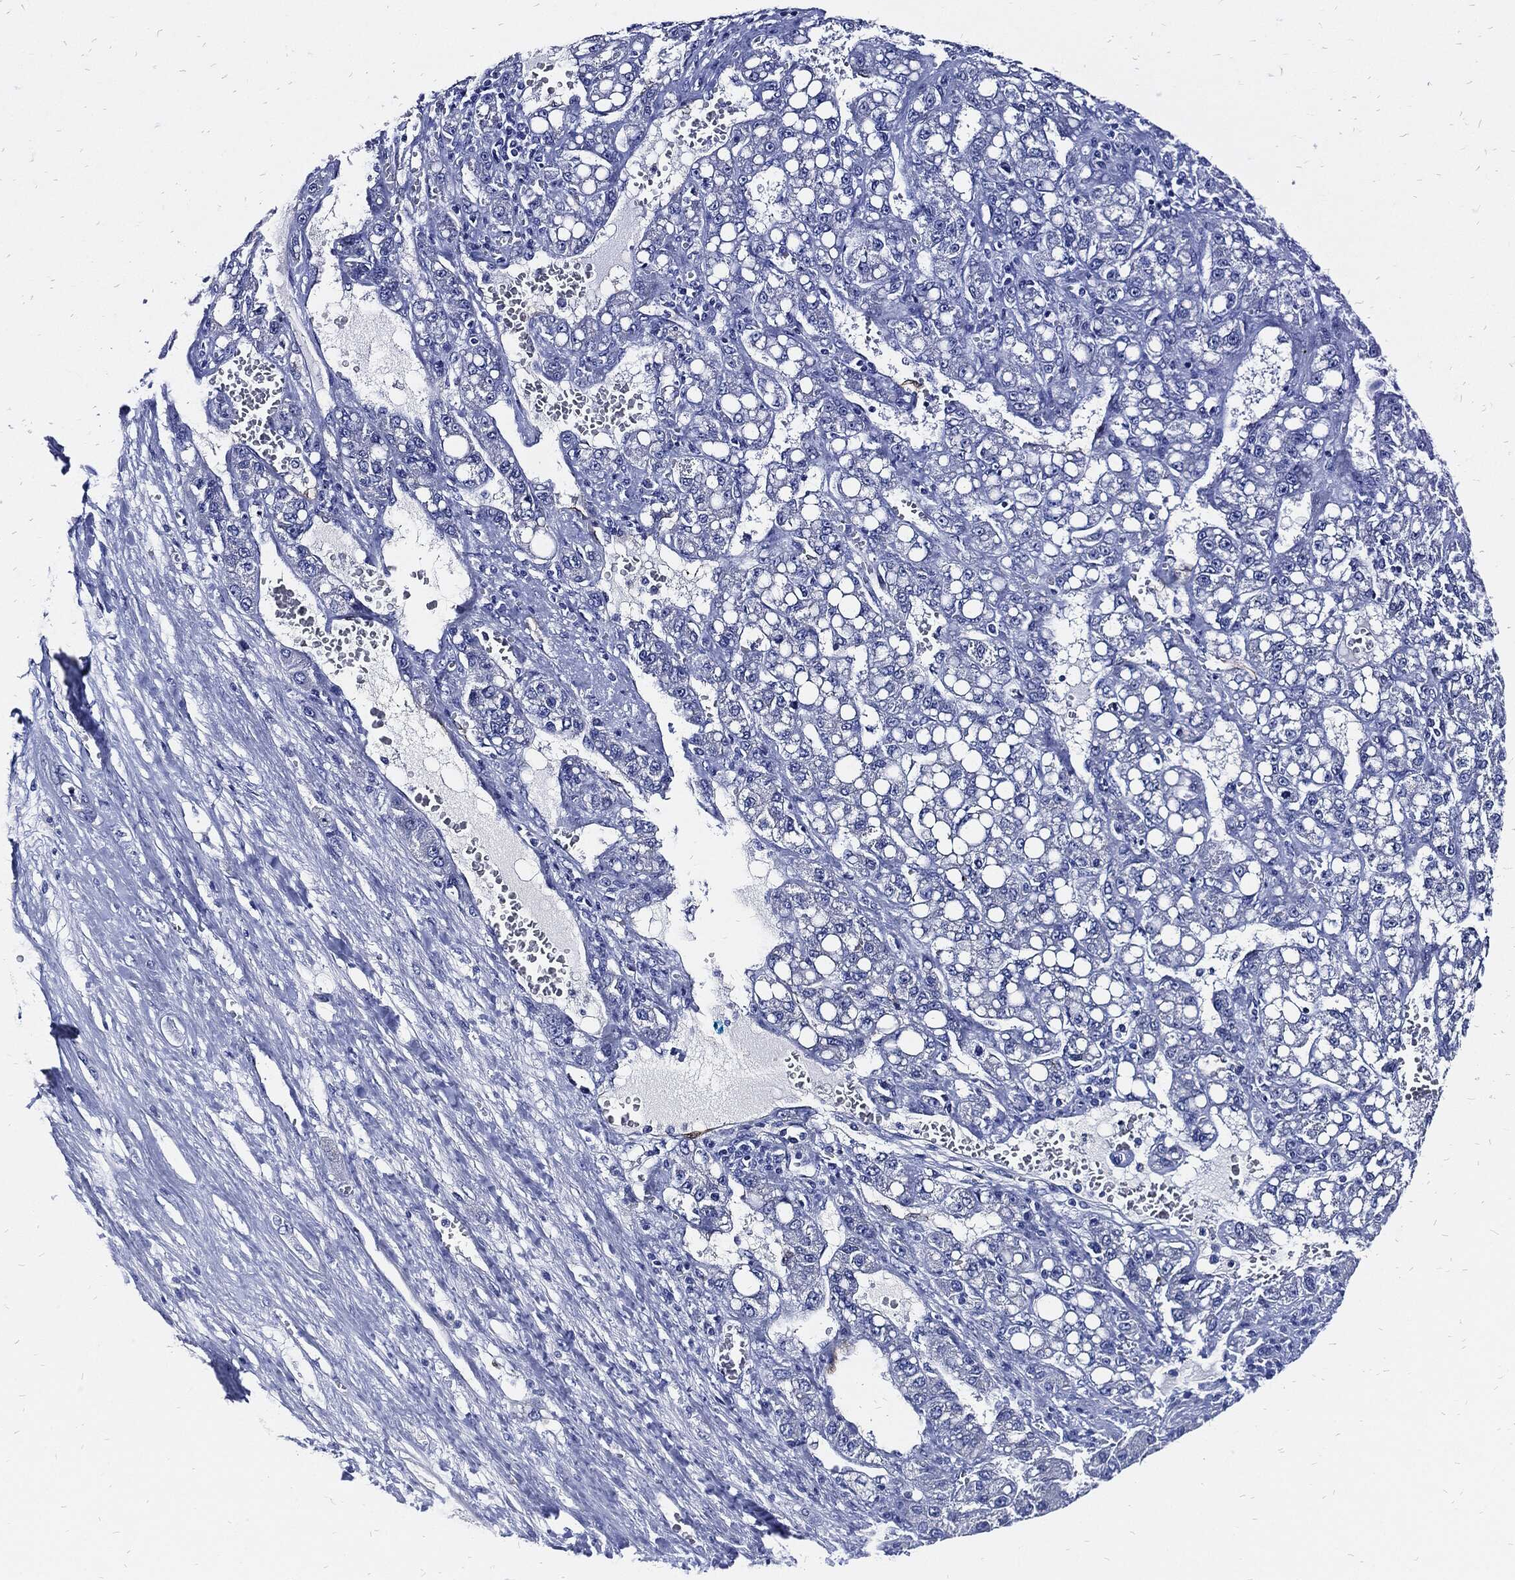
{"staining": {"intensity": "negative", "quantity": "none", "location": "none"}, "tissue": "liver cancer", "cell_type": "Tumor cells", "image_type": "cancer", "snomed": [{"axis": "morphology", "description": "Carcinoma, Hepatocellular, NOS"}, {"axis": "topography", "description": "Liver"}], "caption": "This image is of hepatocellular carcinoma (liver) stained with immunohistochemistry to label a protein in brown with the nuclei are counter-stained blue. There is no expression in tumor cells. Nuclei are stained in blue.", "gene": "FABP4", "patient": {"sex": "female", "age": 65}}